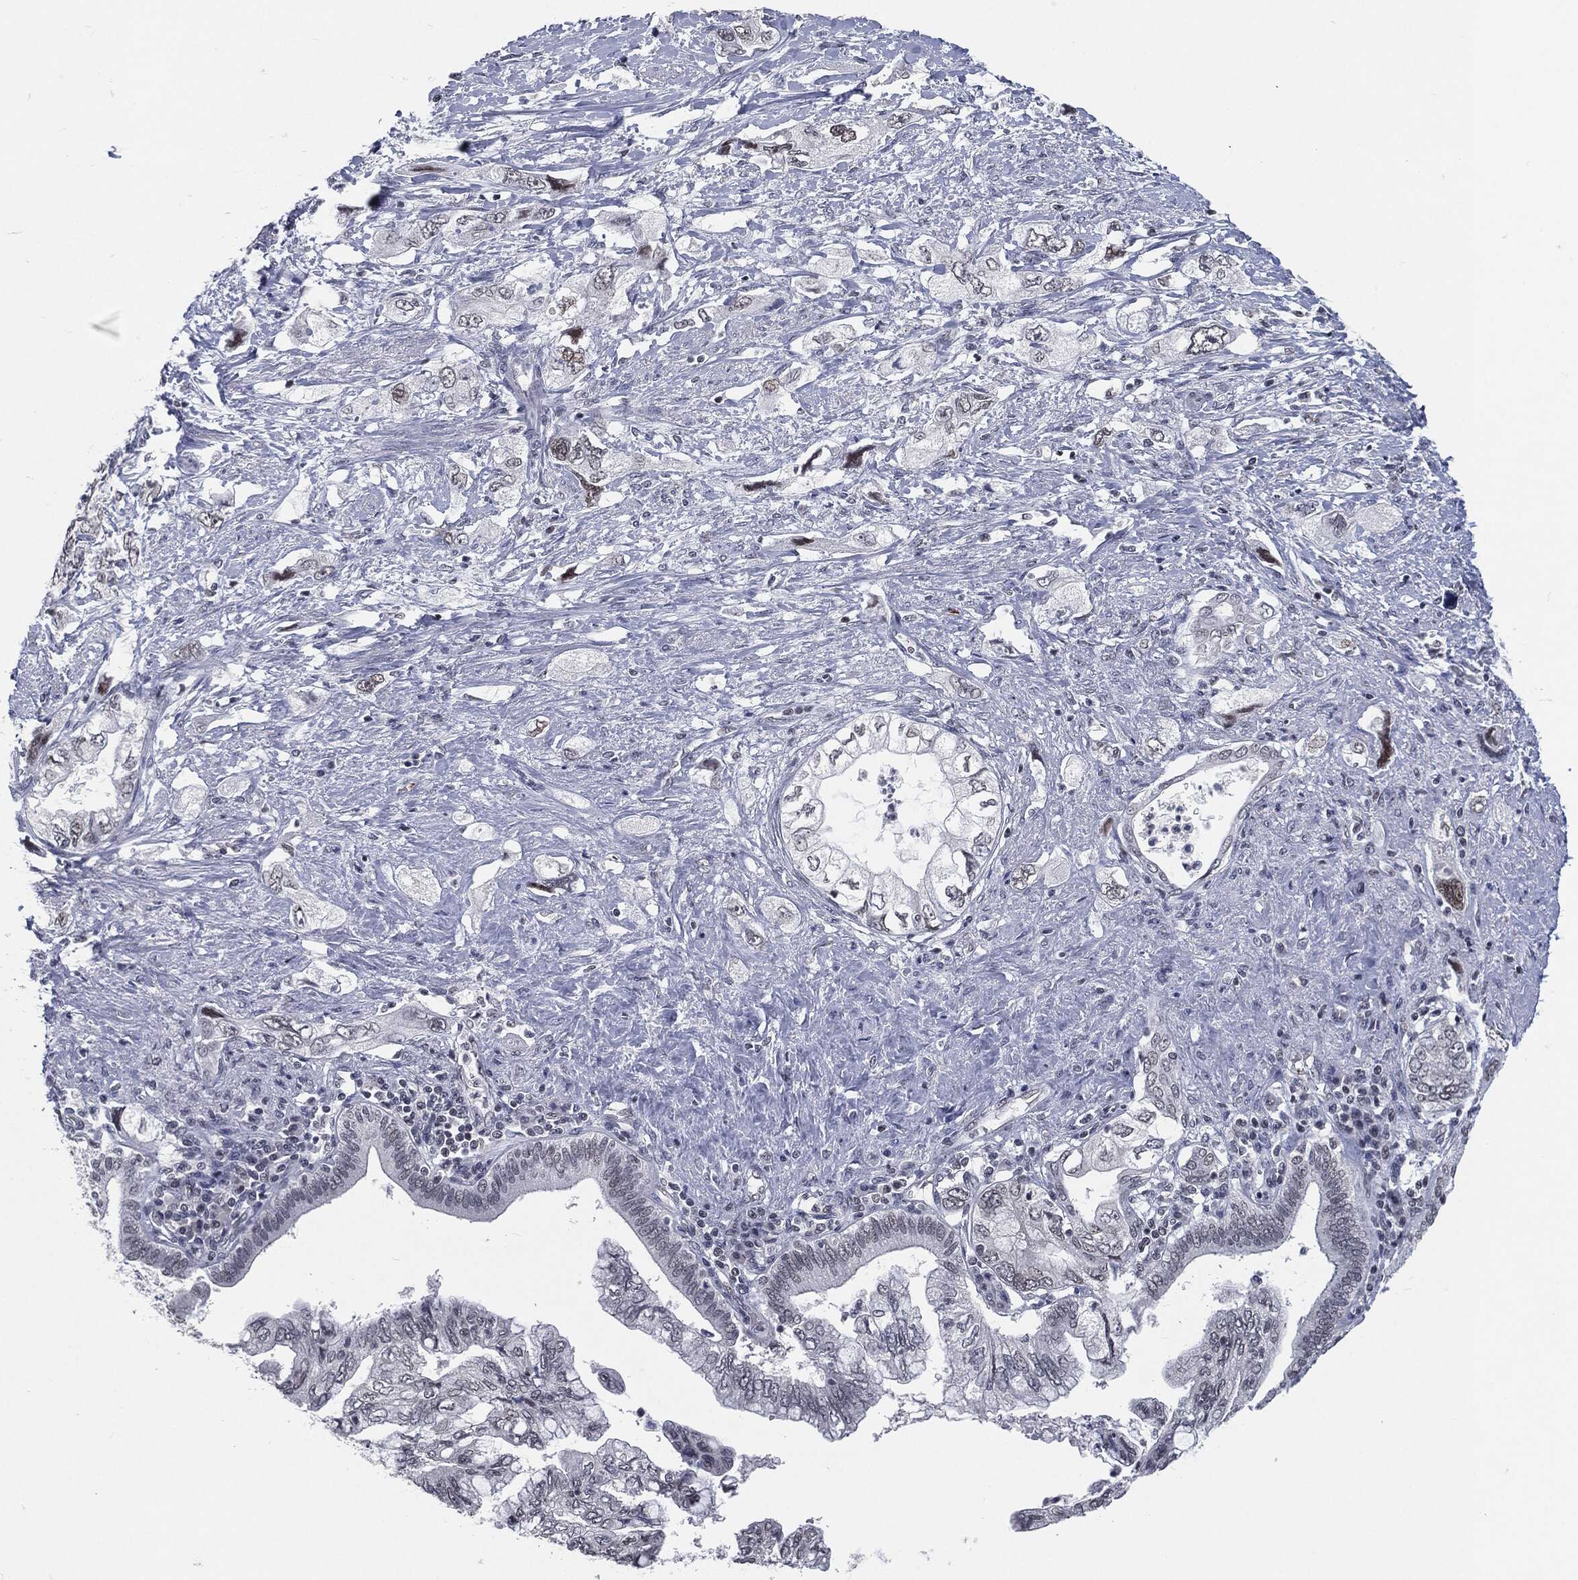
{"staining": {"intensity": "negative", "quantity": "none", "location": "none"}, "tissue": "pancreatic cancer", "cell_type": "Tumor cells", "image_type": "cancer", "snomed": [{"axis": "morphology", "description": "Adenocarcinoma, NOS"}, {"axis": "topography", "description": "Pancreas"}], "caption": "Pancreatic adenocarcinoma was stained to show a protein in brown. There is no significant expression in tumor cells.", "gene": "ANXA1", "patient": {"sex": "female", "age": 73}}